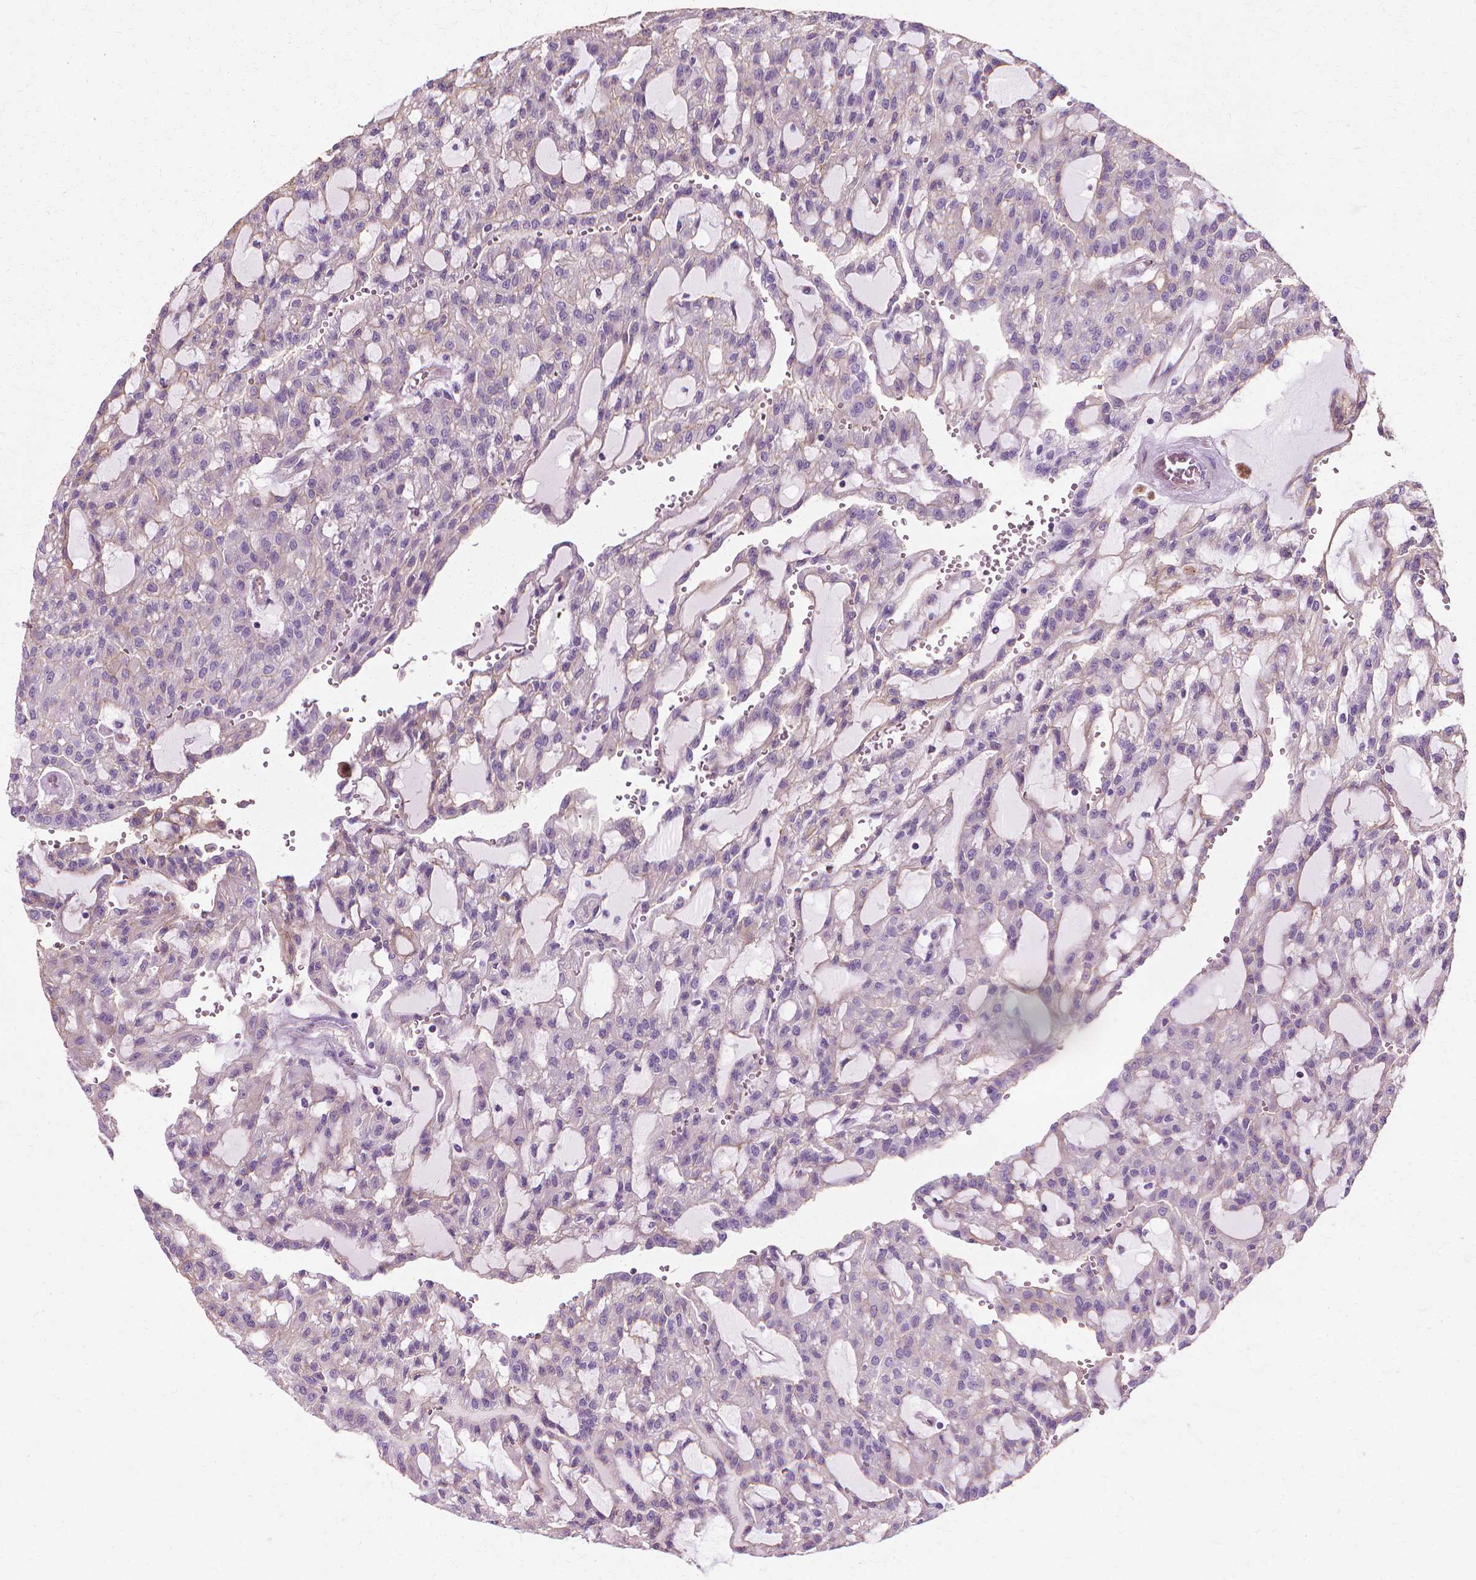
{"staining": {"intensity": "weak", "quantity": "25%-75%", "location": "cytoplasmic/membranous"}, "tissue": "renal cancer", "cell_type": "Tumor cells", "image_type": "cancer", "snomed": [{"axis": "morphology", "description": "Adenocarcinoma, NOS"}, {"axis": "topography", "description": "Kidney"}], "caption": "Tumor cells show low levels of weak cytoplasmic/membranous staining in about 25%-75% of cells in human adenocarcinoma (renal).", "gene": "CFAP157", "patient": {"sex": "male", "age": 63}}